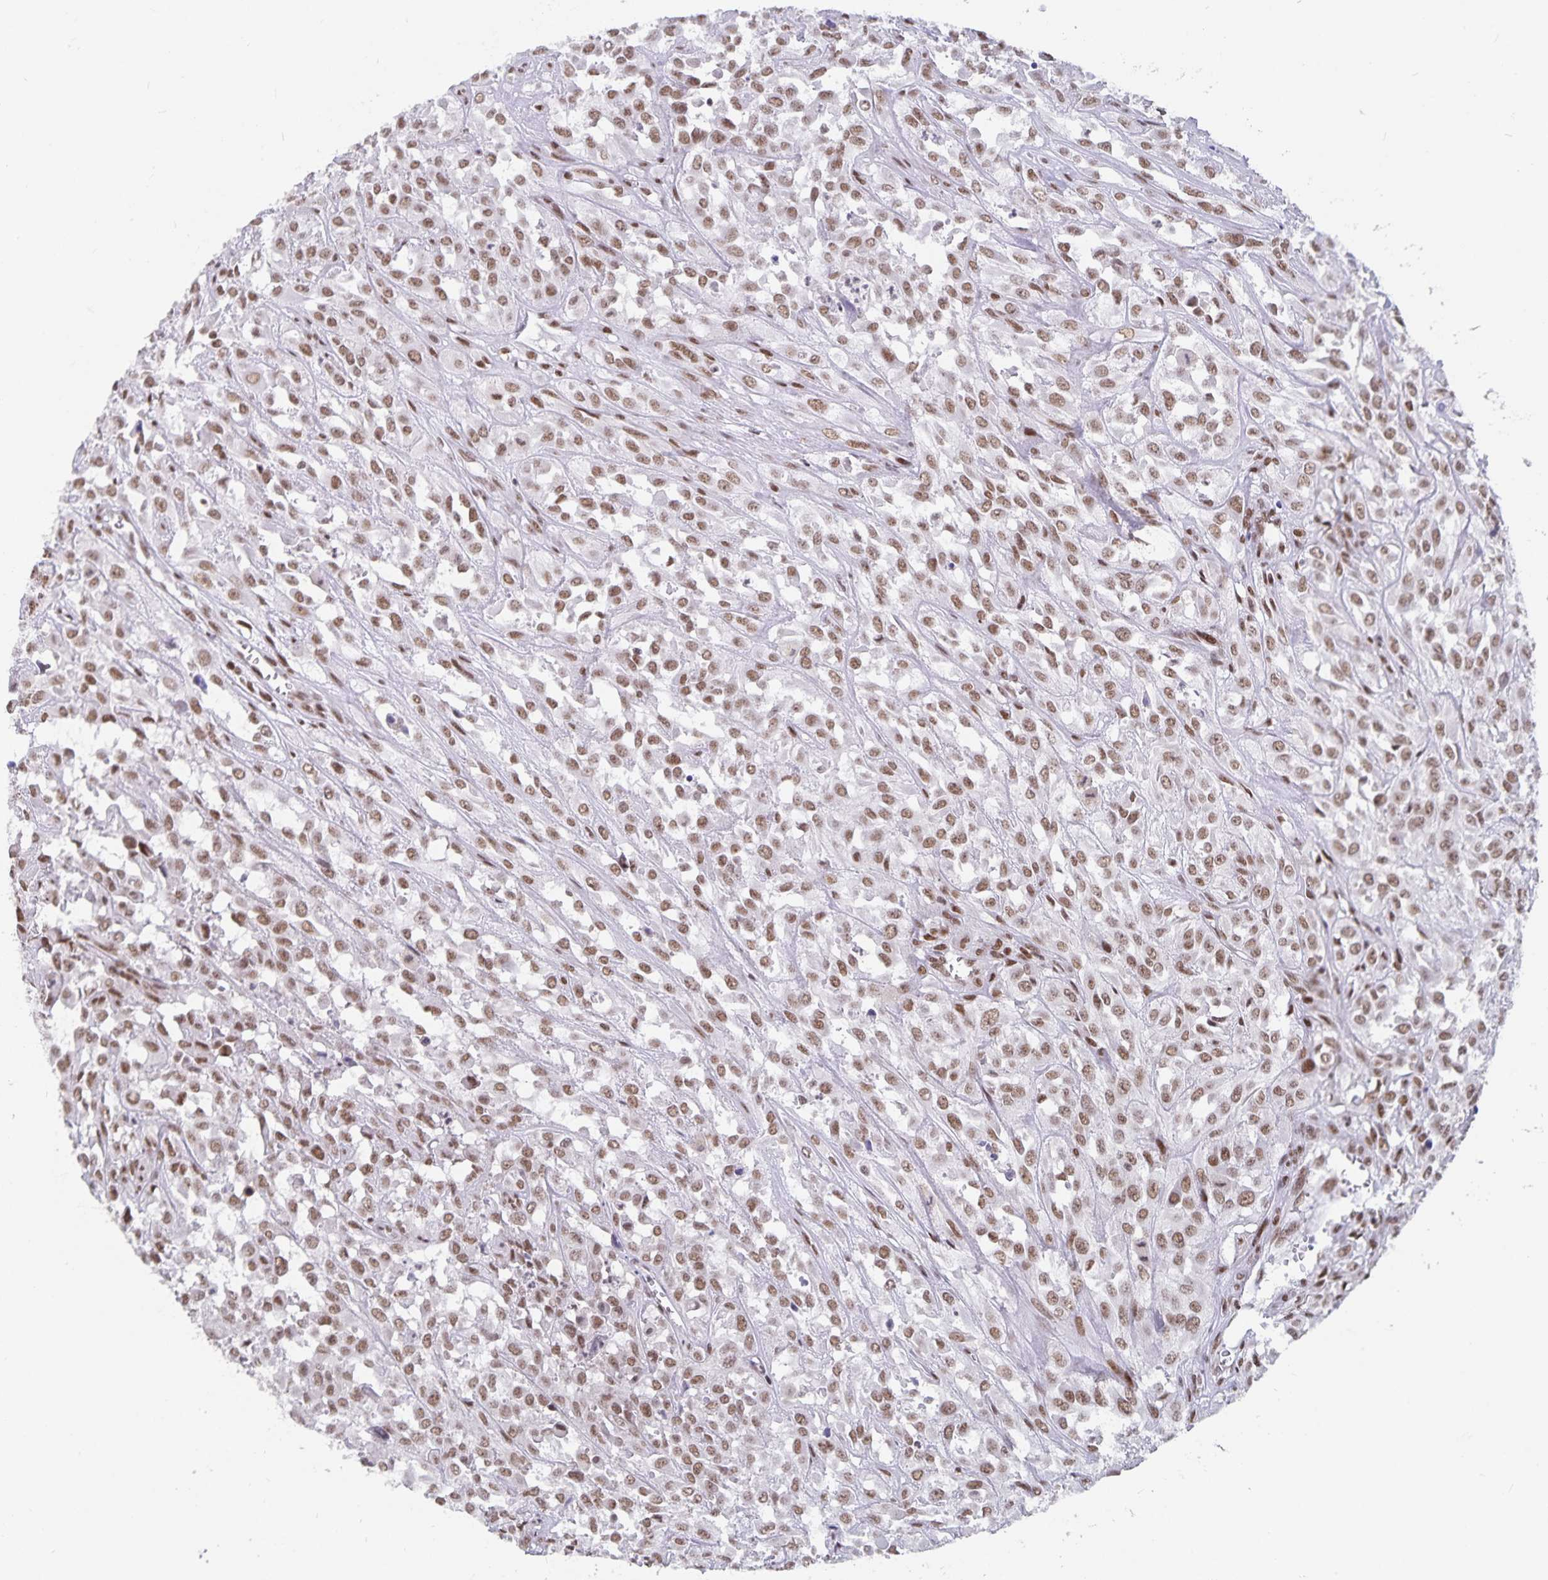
{"staining": {"intensity": "moderate", "quantity": ">75%", "location": "nuclear"}, "tissue": "urothelial cancer", "cell_type": "Tumor cells", "image_type": "cancer", "snomed": [{"axis": "morphology", "description": "Urothelial carcinoma, High grade"}, {"axis": "topography", "description": "Urinary bladder"}], "caption": "Urothelial carcinoma (high-grade) tissue shows moderate nuclear expression in approximately >75% of tumor cells, visualized by immunohistochemistry. (Stains: DAB in brown, nuclei in blue, Microscopy: brightfield microscopy at high magnification).", "gene": "PBX2", "patient": {"sex": "male", "age": 67}}